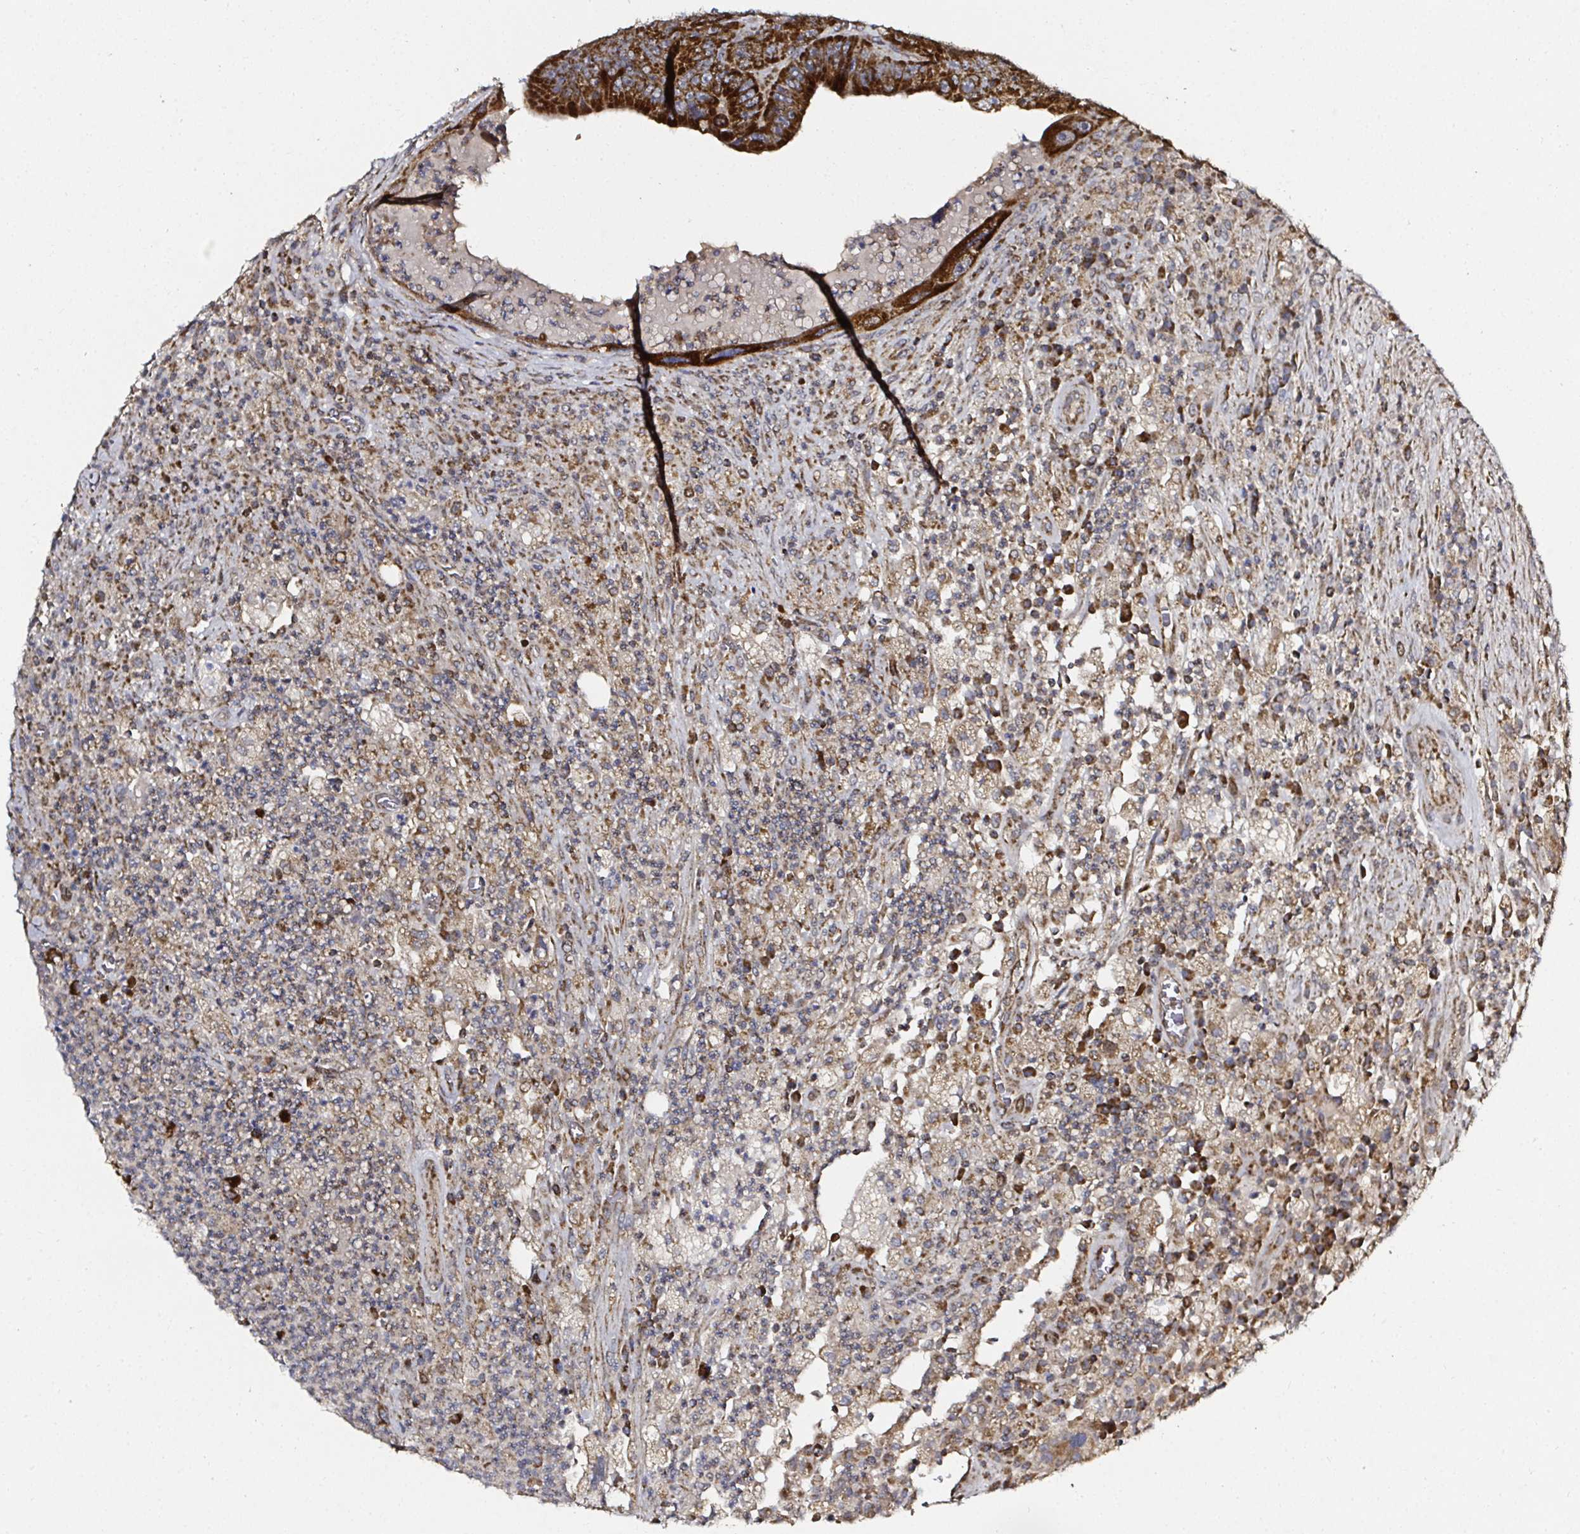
{"staining": {"intensity": "strong", "quantity": ">75%", "location": "cytoplasmic/membranous"}, "tissue": "colorectal cancer", "cell_type": "Tumor cells", "image_type": "cancer", "snomed": [{"axis": "morphology", "description": "Adenocarcinoma, NOS"}, {"axis": "topography", "description": "Colon"}], "caption": "Colorectal cancer stained with DAB (3,3'-diaminobenzidine) IHC demonstrates high levels of strong cytoplasmic/membranous expression in about >75% of tumor cells.", "gene": "ATAD3B", "patient": {"sex": "female", "age": 86}}